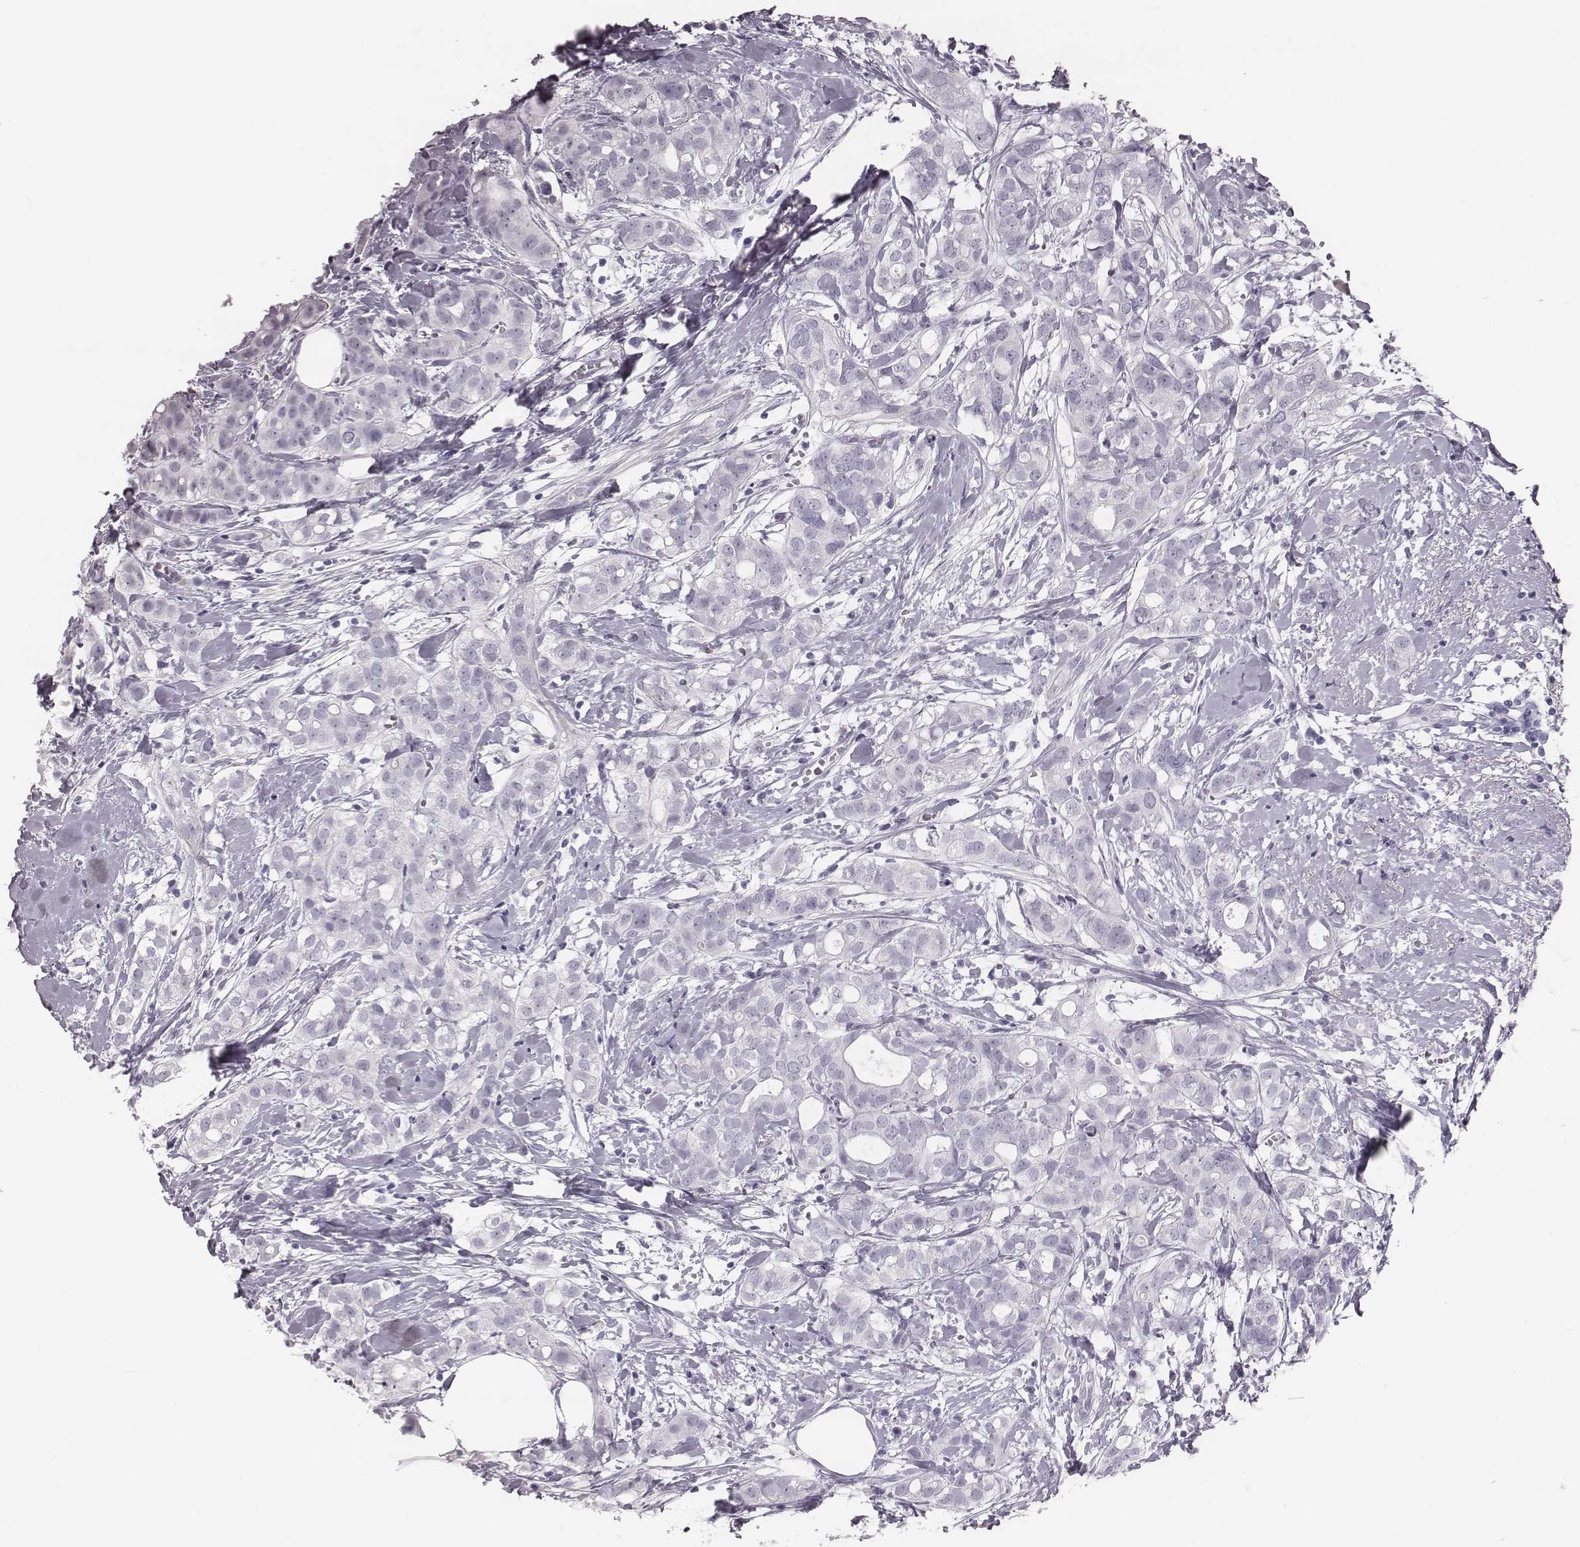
{"staining": {"intensity": "negative", "quantity": "none", "location": "none"}, "tissue": "breast cancer", "cell_type": "Tumor cells", "image_type": "cancer", "snomed": [{"axis": "morphology", "description": "Duct carcinoma"}, {"axis": "topography", "description": "Breast"}], "caption": "Micrograph shows no protein expression in tumor cells of breast infiltrating ductal carcinoma tissue.", "gene": "KRT74", "patient": {"sex": "female", "age": 40}}